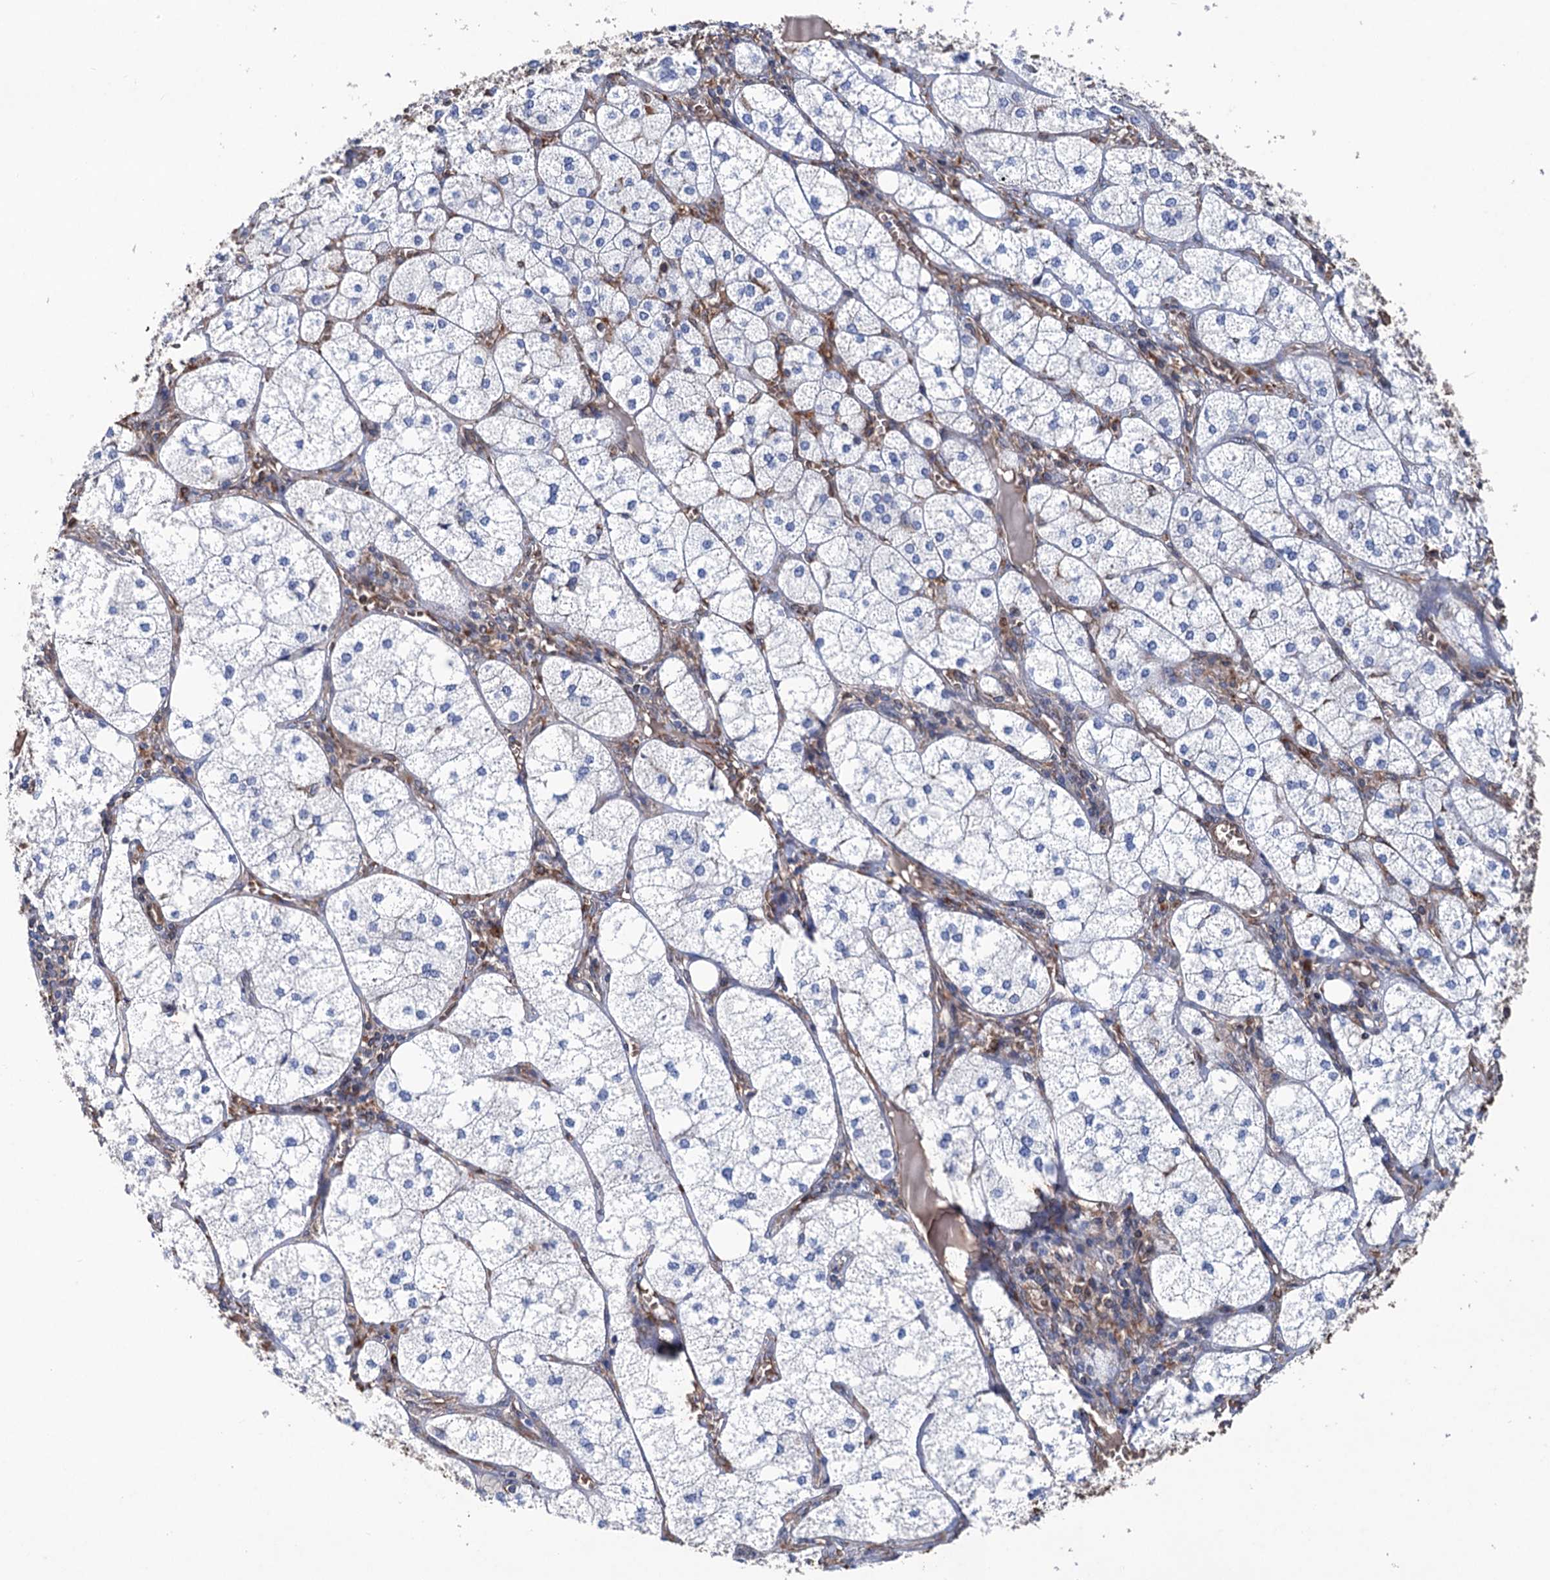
{"staining": {"intensity": "negative", "quantity": "none", "location": "none"}, "tissue": "adrenal gland", "cell_type": "Glandular cells", "image_type": "normal", "snomed": [{"axis": "morphology", "description": "Normal tissue, NOS"}, {"axis": "topography", "description": "Adrenal gland"}], "caption": "The IHC photomicrograph has no significant expression in glandular cells of adrenal gland.", "gene": "STING1", "patient": {"sex": "female", "age": 61}}